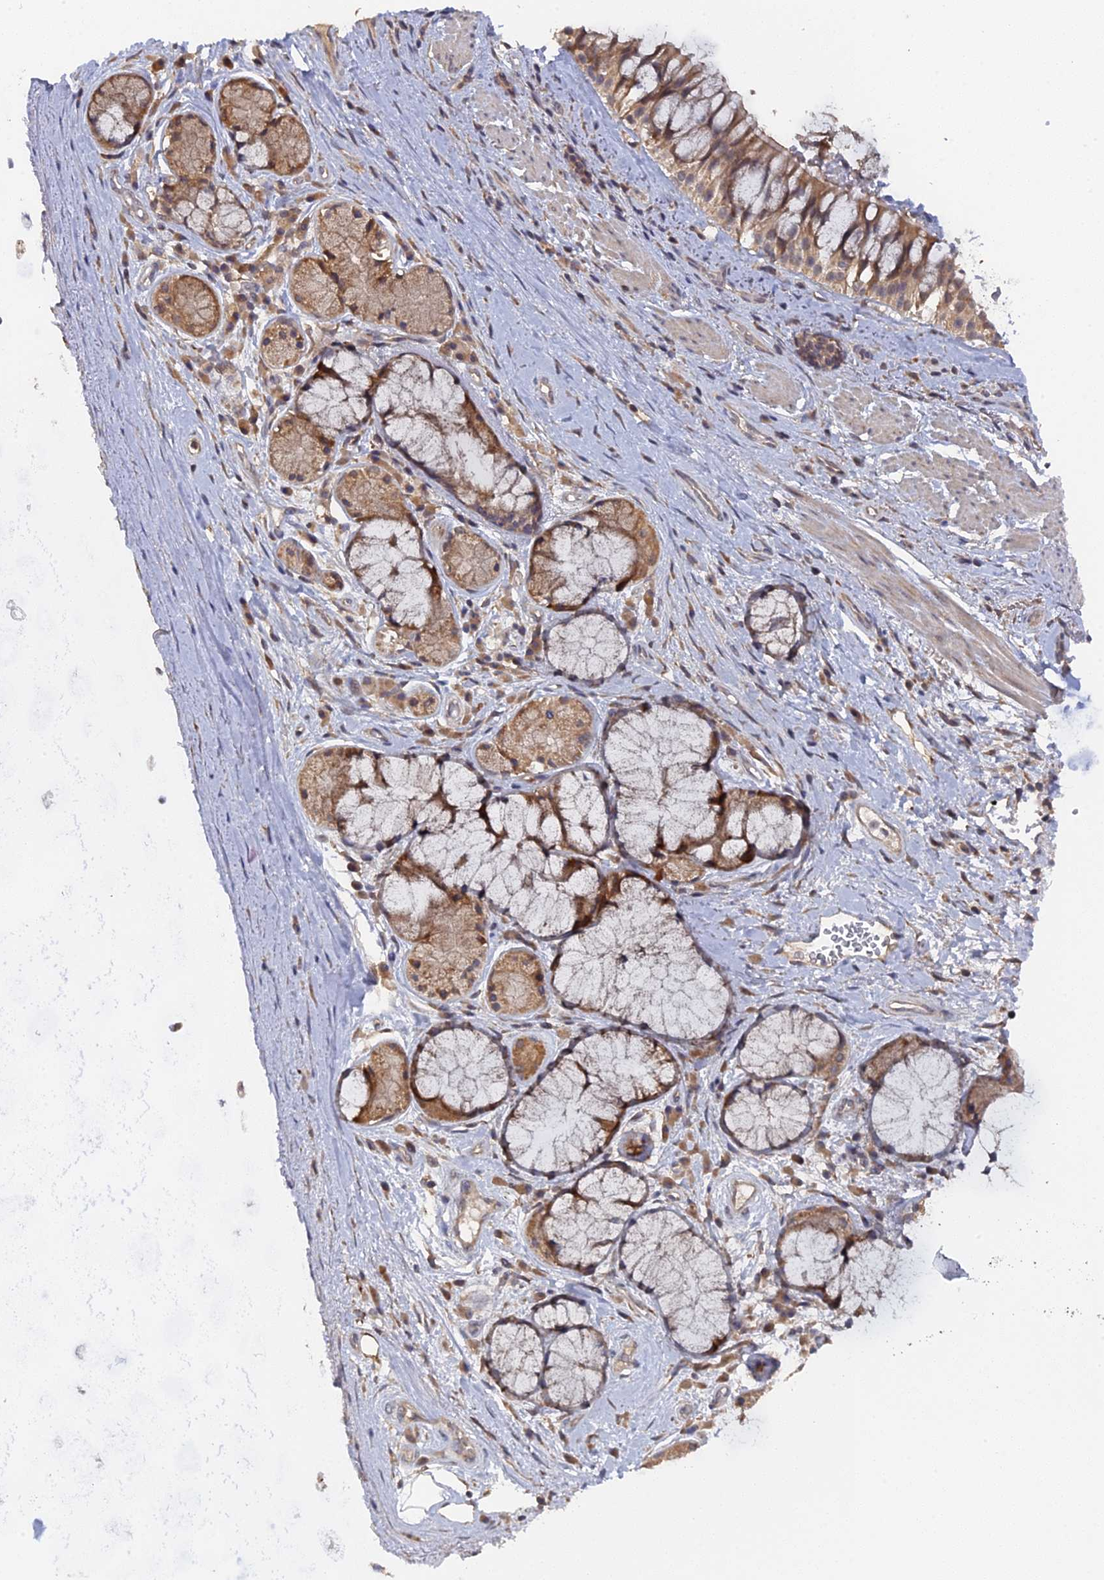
{"staining": {"intensity": "negative", "quantity": "none", "location": "none"}, "tissue": "adipose tissue", "cell_type": "Adipocytes", "image_type": "normal", "snomed": [{"axis": "morphology", "description": "Normal tissue, NOS"}, {"axis": "morphology", "description": "Squamous cell carcinoma, NOS"}, {"axis": "topography", "description": "Bronchus"}, {"axis": "topography", "description": "Lung"}], "caption": "Immunohistochemistry of unremarkable adipose tissue shows no expression in adipocytes.", "gene": "MIGA2", "patient": {"sex": "male", "age": 64}}